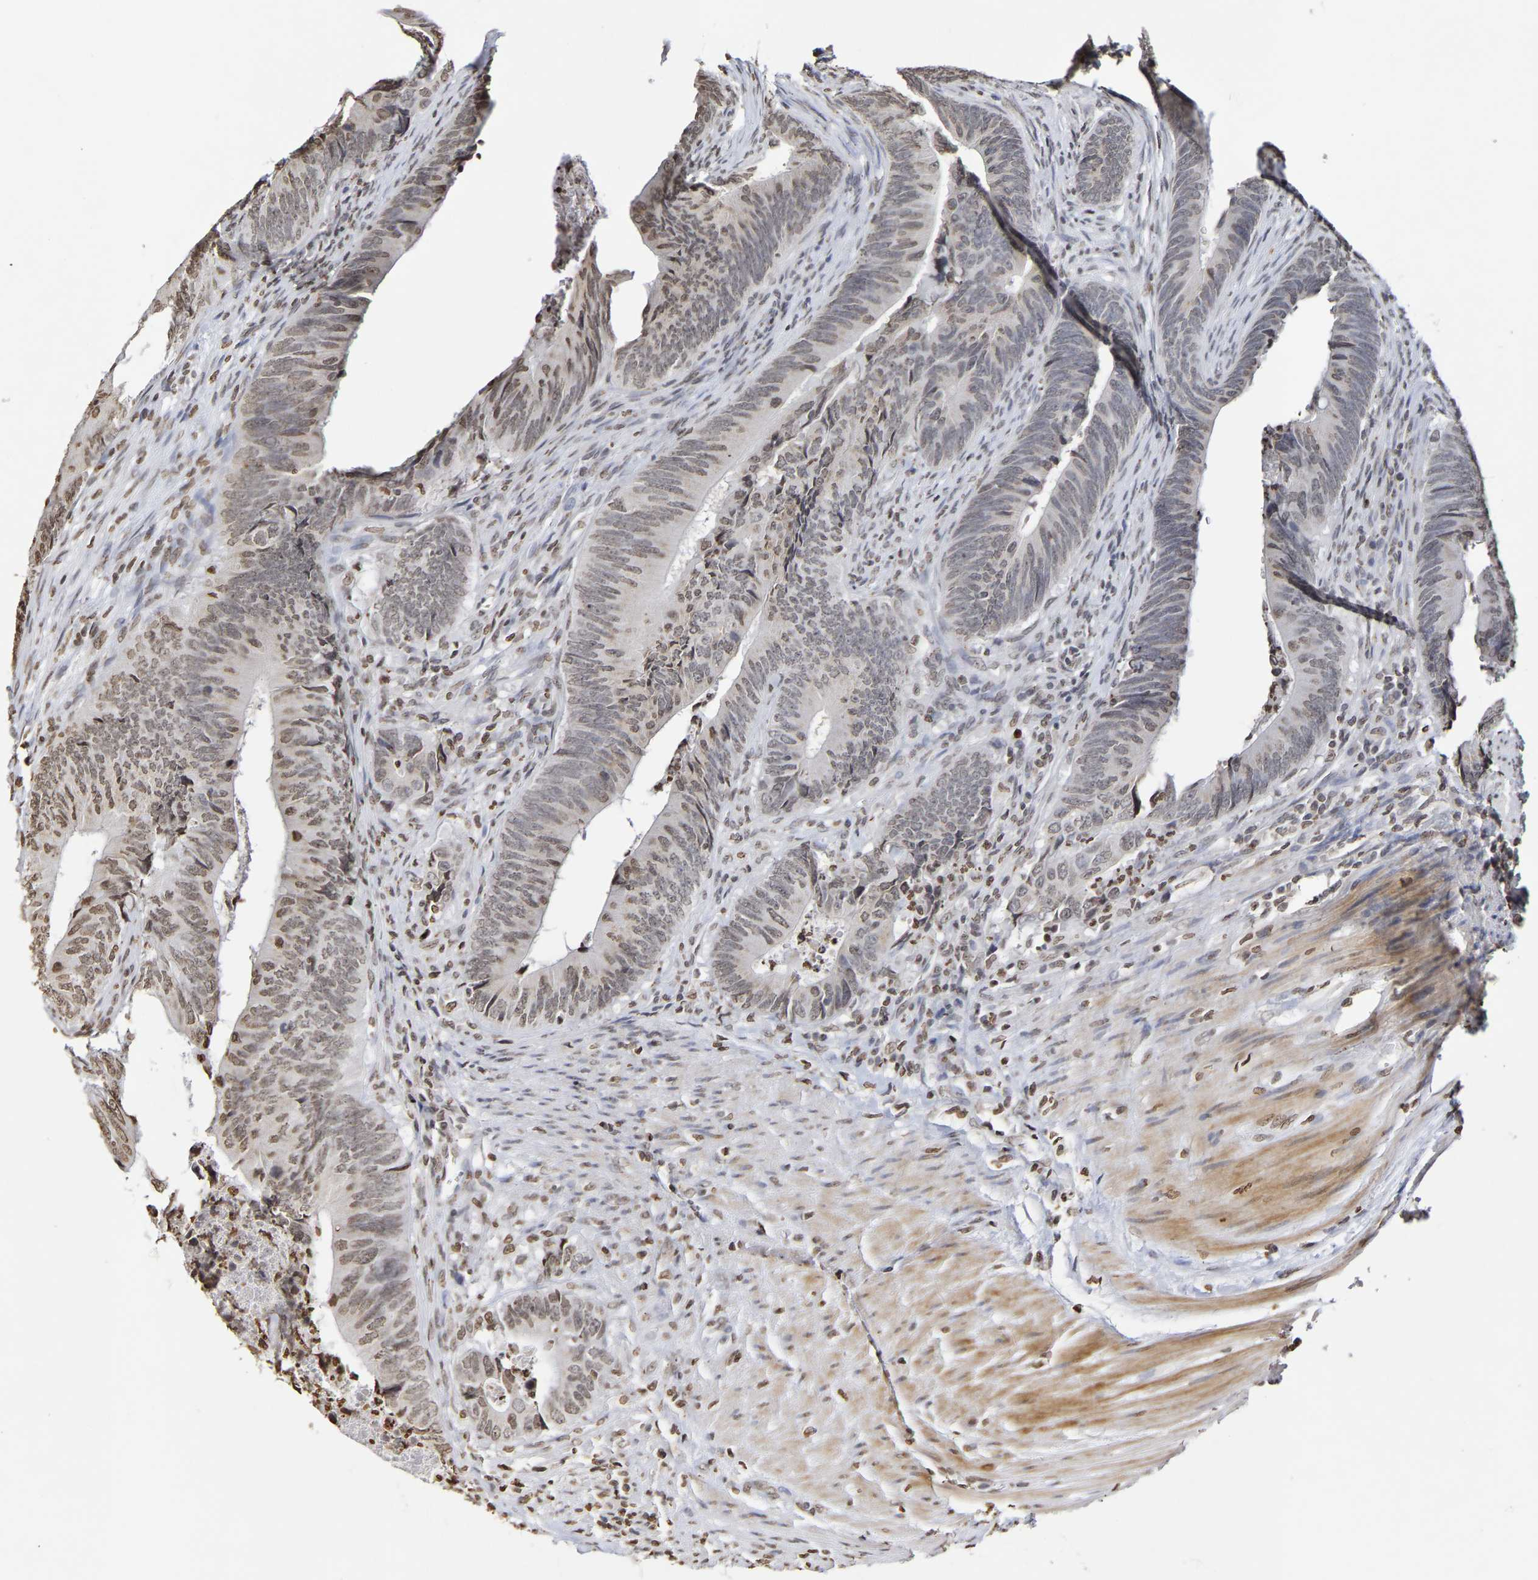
{"staining": {"intensity": "weak", "quantity": ">75%", "location": "nuclear"}, "tissue": "colorectal cancer", "cell_type": "Tumor cells", "image_type": "cancer", "snomed": [{"axis": "morphology", "description": "Normal tissue, NOS"}, {"axis": "morphology", "description": "Adenocarcinoma, NOS"}, {"axis": "topography", "description": "Colon"}], "caption": "Colorectal cancer (adenocarcinoma) stained for a protein shows weak nuclear positivity in tumor cells.", "gene": "ATF4", "patient": {"sex": "male", "age": 56}}